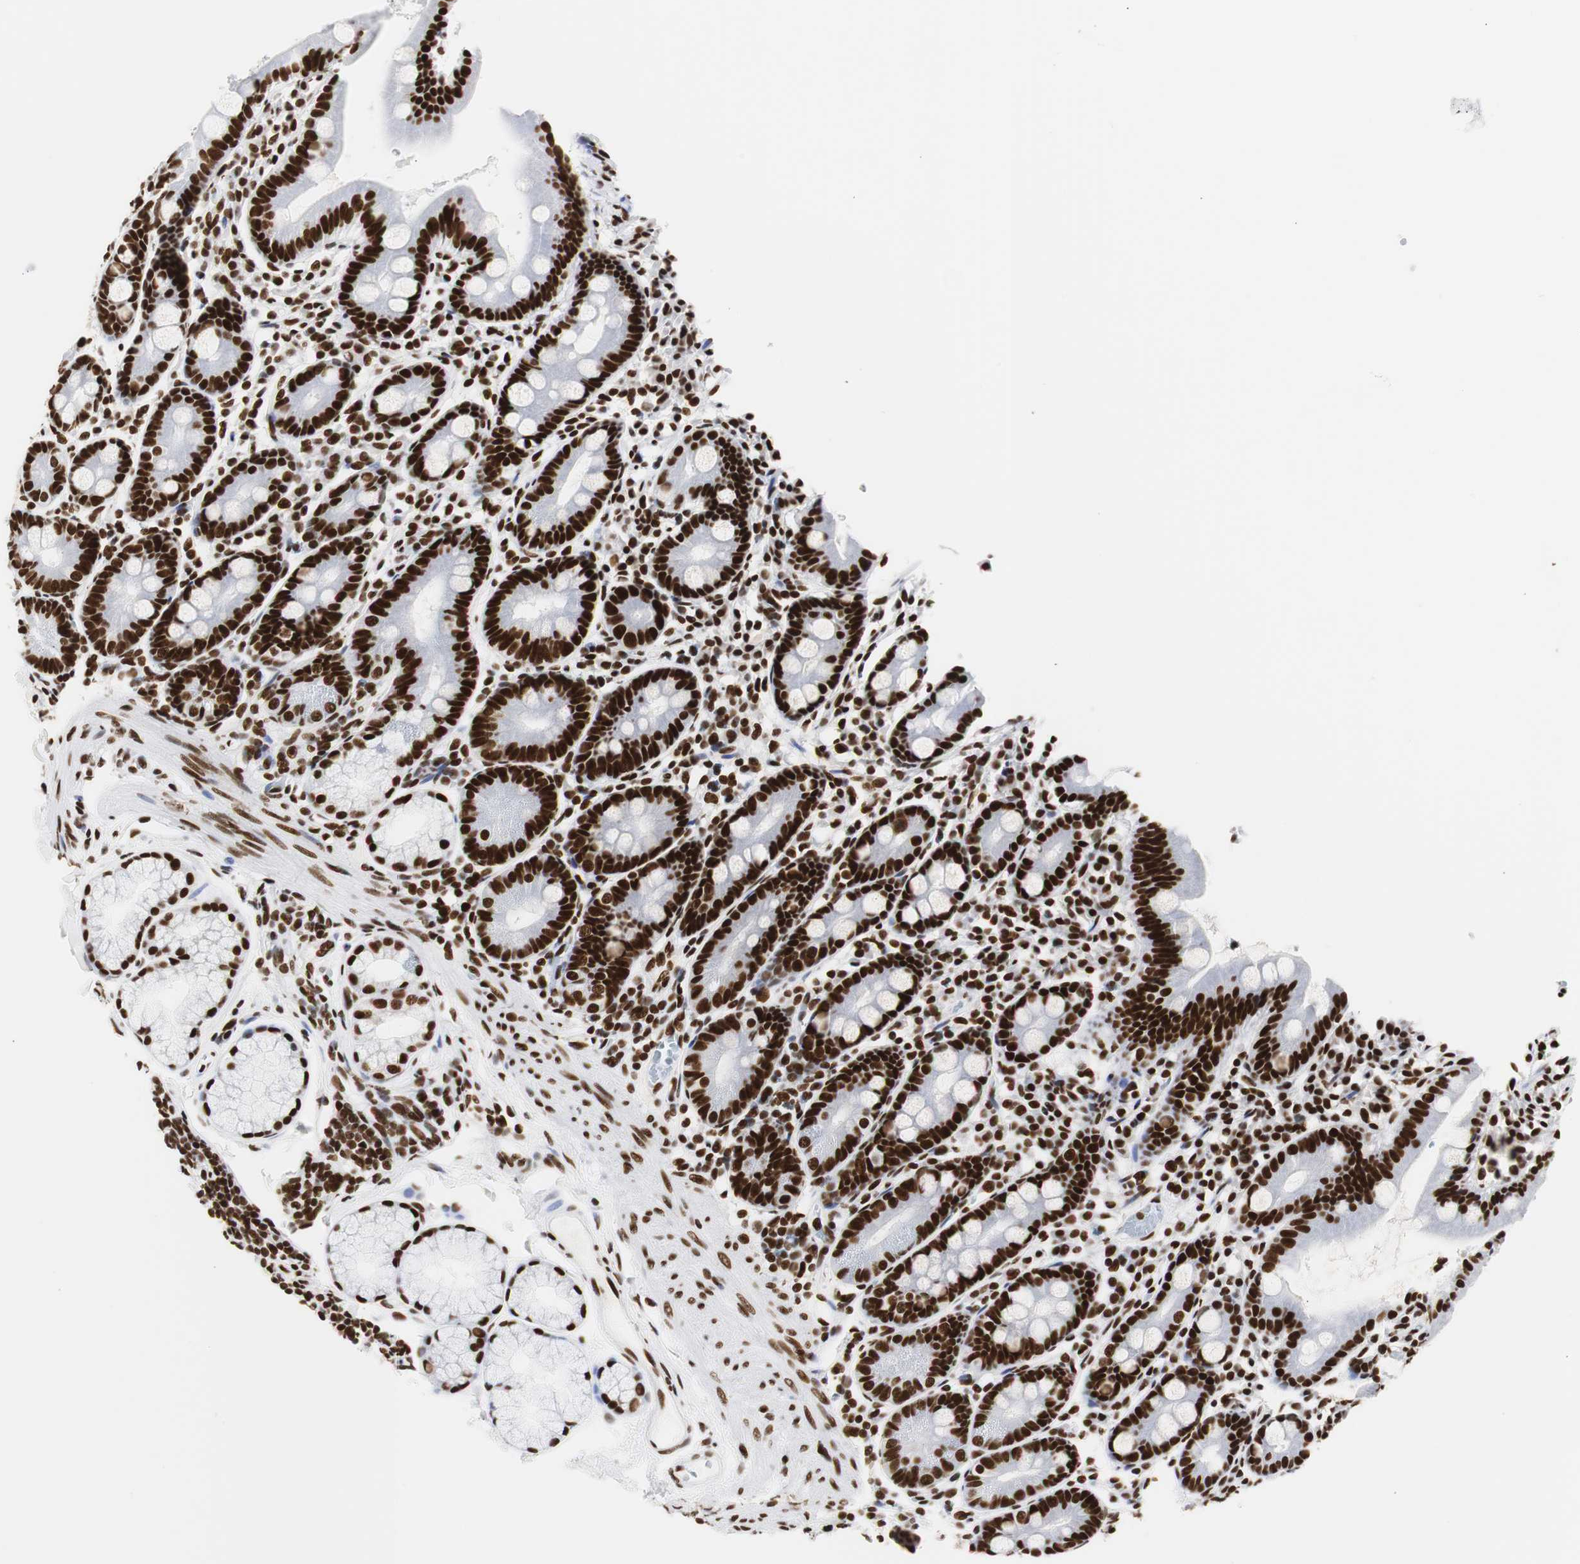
{"staining": {"intensity": "strong", "quantity": ">75%", "location": "nuclear"}, "tissue": "duodenum", "cell_type": "Glandular cells", "image_type": "normal", "snomed": [{"axis": "morphology", "description": "Normal tissue, NOS"}, {"axis": "topography", "description": "Duodenum"}], "caption": "Normal duodenum was stained to show a protein in brown. There is high levels of strong nuclear expression in about >75% of glandular cells. (DAB (3,3'-diaminobenzidine) IHC with brightfield microscopy, high magnification).", "gene": "HNRNPH2", "patient": {"sex": "male", "age": 50}}